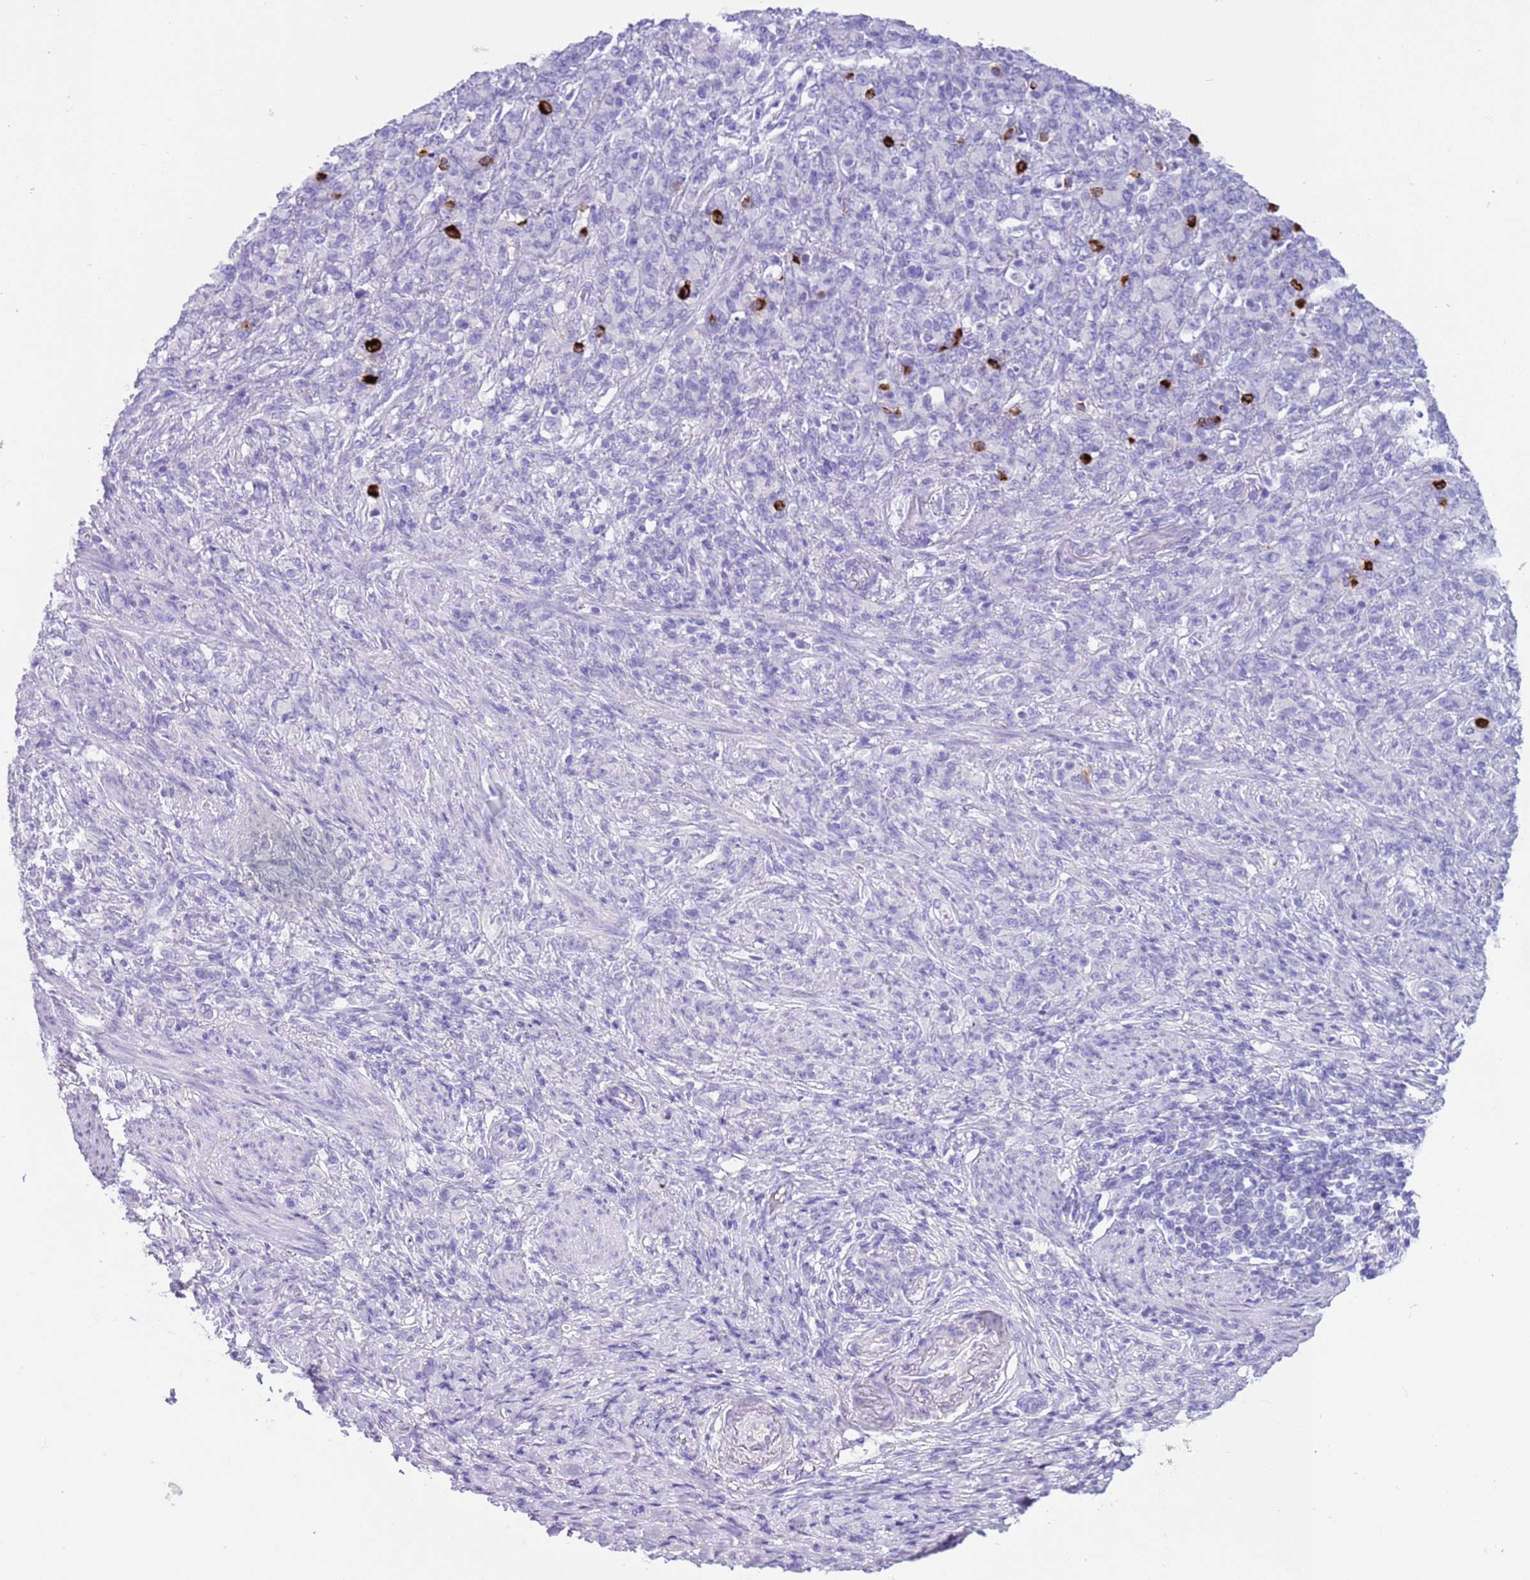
{"staining": {"intensity": "negative", "quantity": "none", "location": "none"}, "tissue": "stomach cancer", "cell_type": "Tumor cells", "image_type": "cancer", "snomed": [{"axis": "morphology", "description": "Adenocarcinoma, NOS"}, {"axis": "topography", "description": "Stomach"}], "caption": "This is an immunohistochemistry photomicrograph of human stomach adenocarcinoma. There is no positivity in tumor cells.", "gene": "CPB1", "patient": {"sex": "female", "age": 79}}